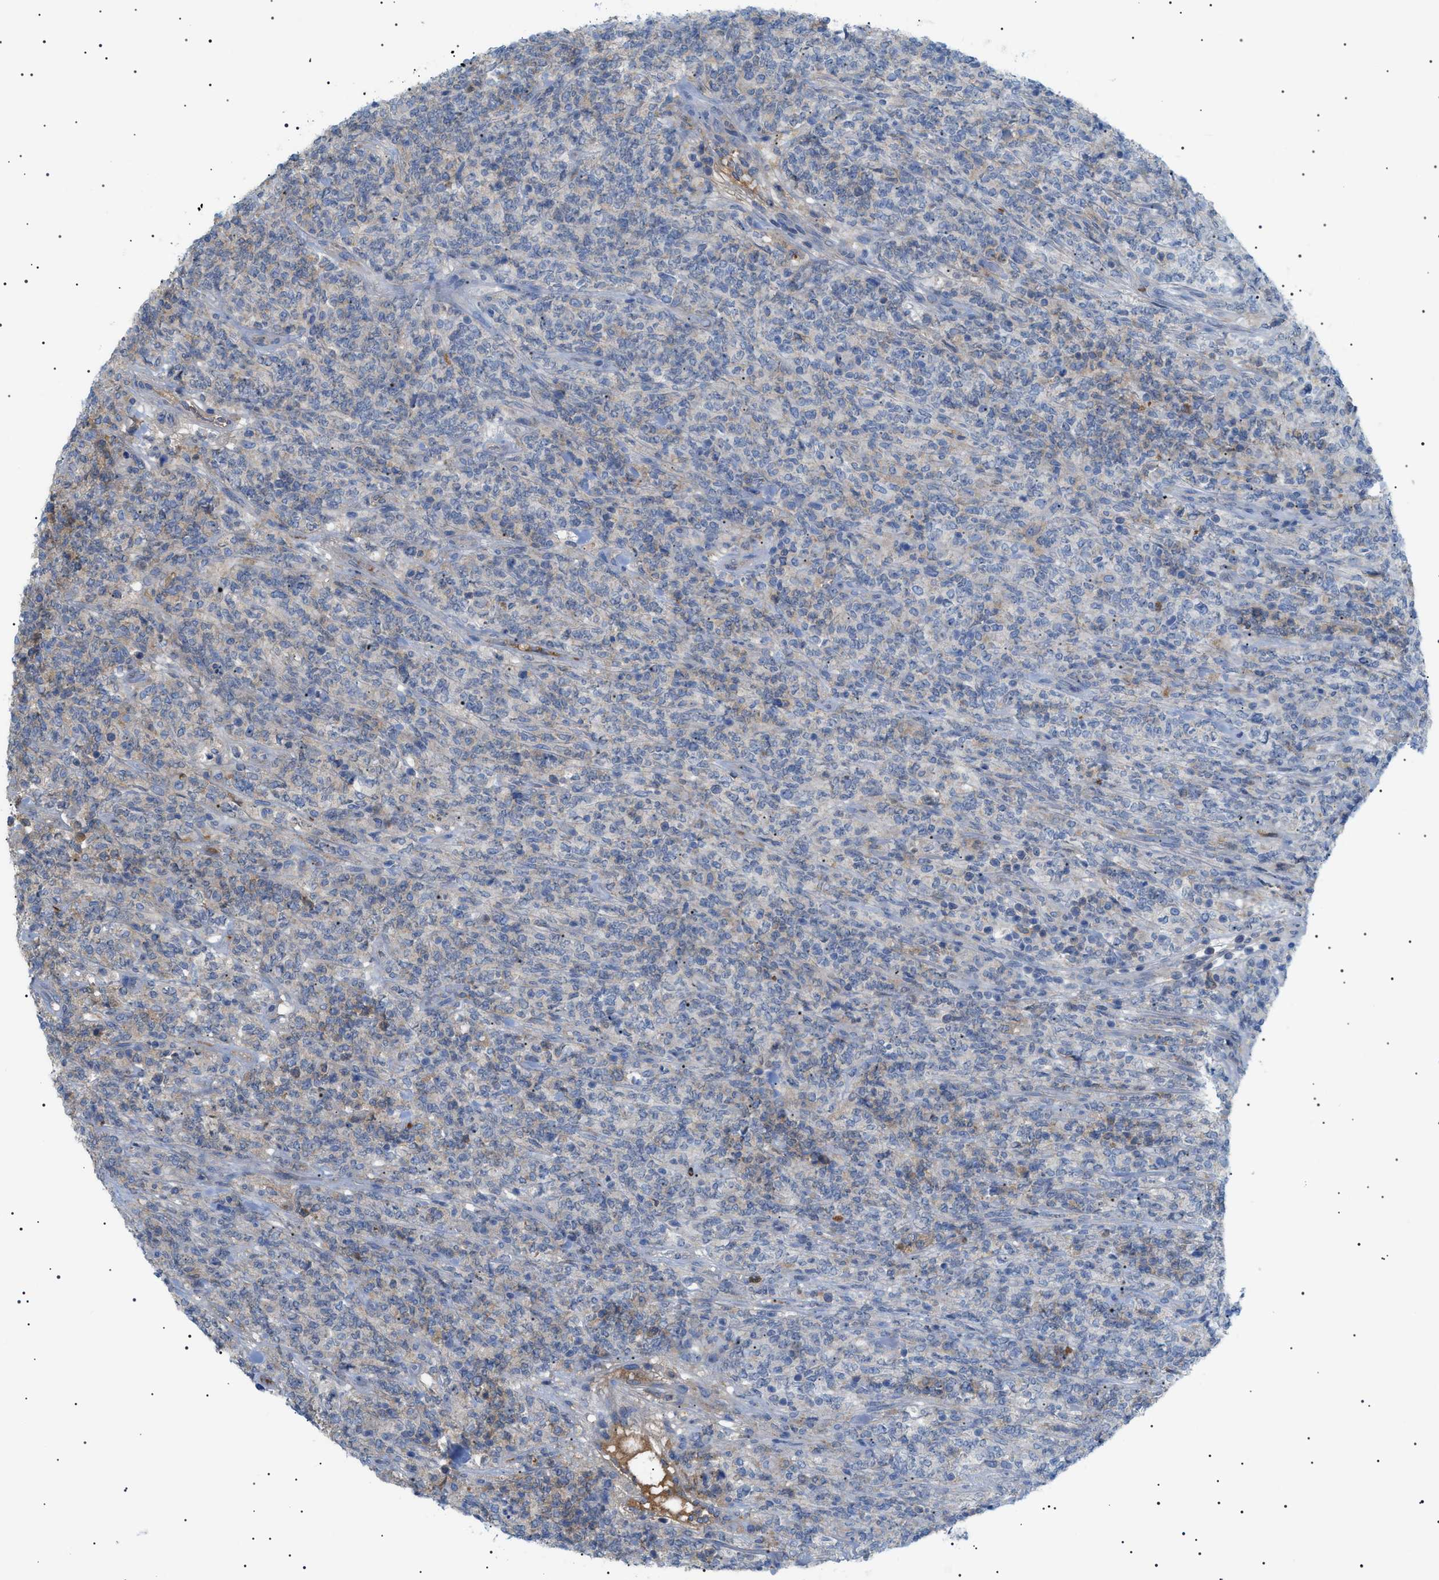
{"staining": {"intensity": "weak", "quantity": "25%-75%", "location": "cytoplasmic/membranous"}, "tissue": "lymphoma", "cell_type": "Tumor cells", "image_type": "cancer", "snomed": [{"axis": "morphology", "description": "Malignant lymphoma, non-Hodgkin's type, High grade"}, {"axis": "topography", "description": "Soft tissue"}], "caption": "A brown stain shows weak cytoplasmic/membranous staining of a protein in human lymphoma tumor cells.", "gene": "LPA", "patient": {"sex": "male", "age": 18}}